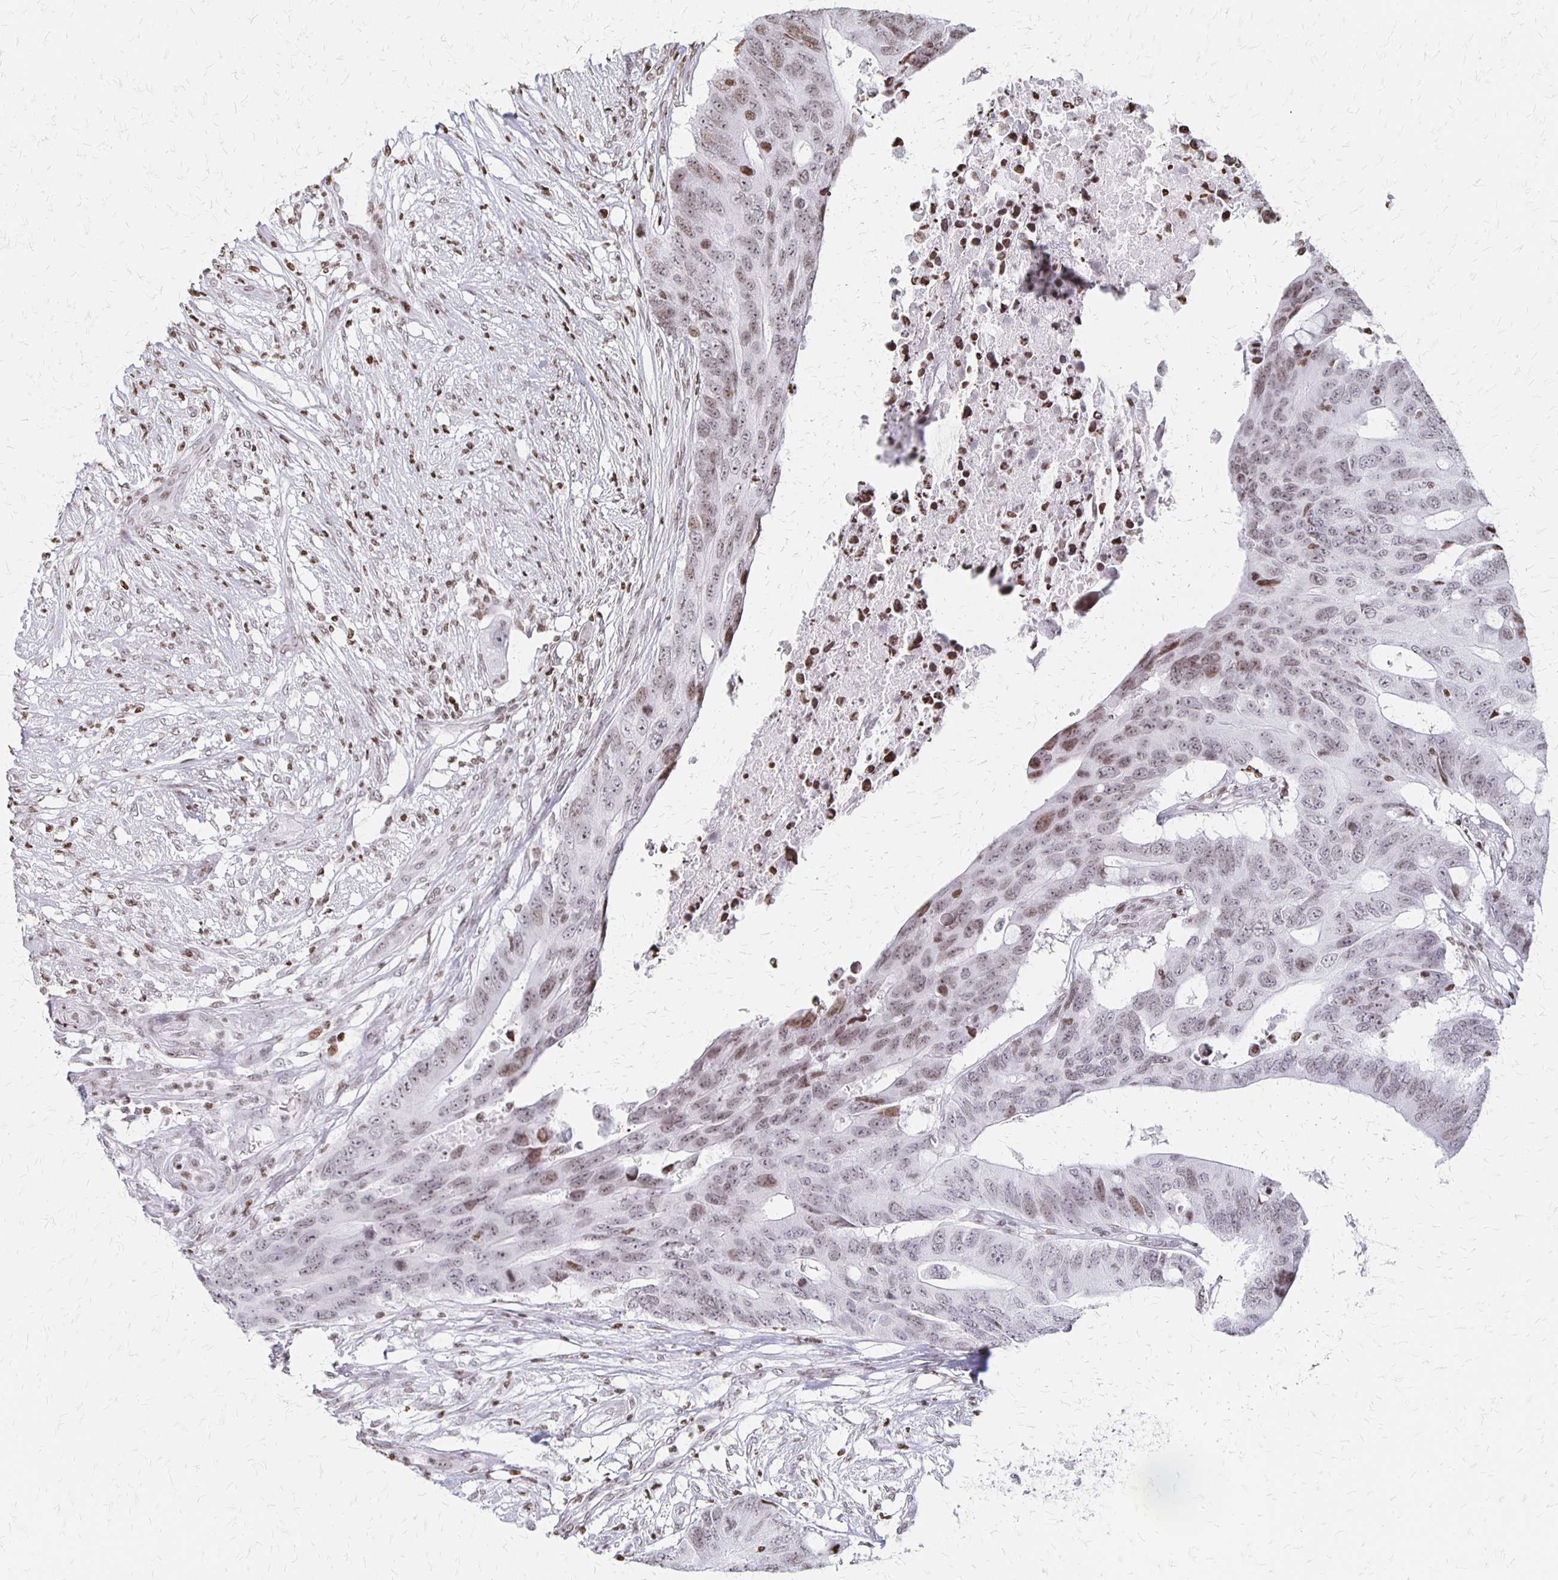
{"staining": {"intensity": "moderate", "quantity": "<25%", "location": "nuclear"}, "tissue": "colorectal cancer", "cell_type": "Tumor cells", "image_type": "cancer", "snomed": [{"axis": "morphology", "description": "Adenocarcinoma, NOS"}, {"axis": "topography", "description": "Colon"}], "caption": "A high-resolution photomicrograph shows immunohistochemistry staining of colorectal cancer, which shows moderate nuclear positivity in approximately <25% of tumor cells. (brown staining indicates protein expression, while blue staining denotes nuclei).", "gene": "ZNF280C", "patient": {"sex": "male", "age": 71}}